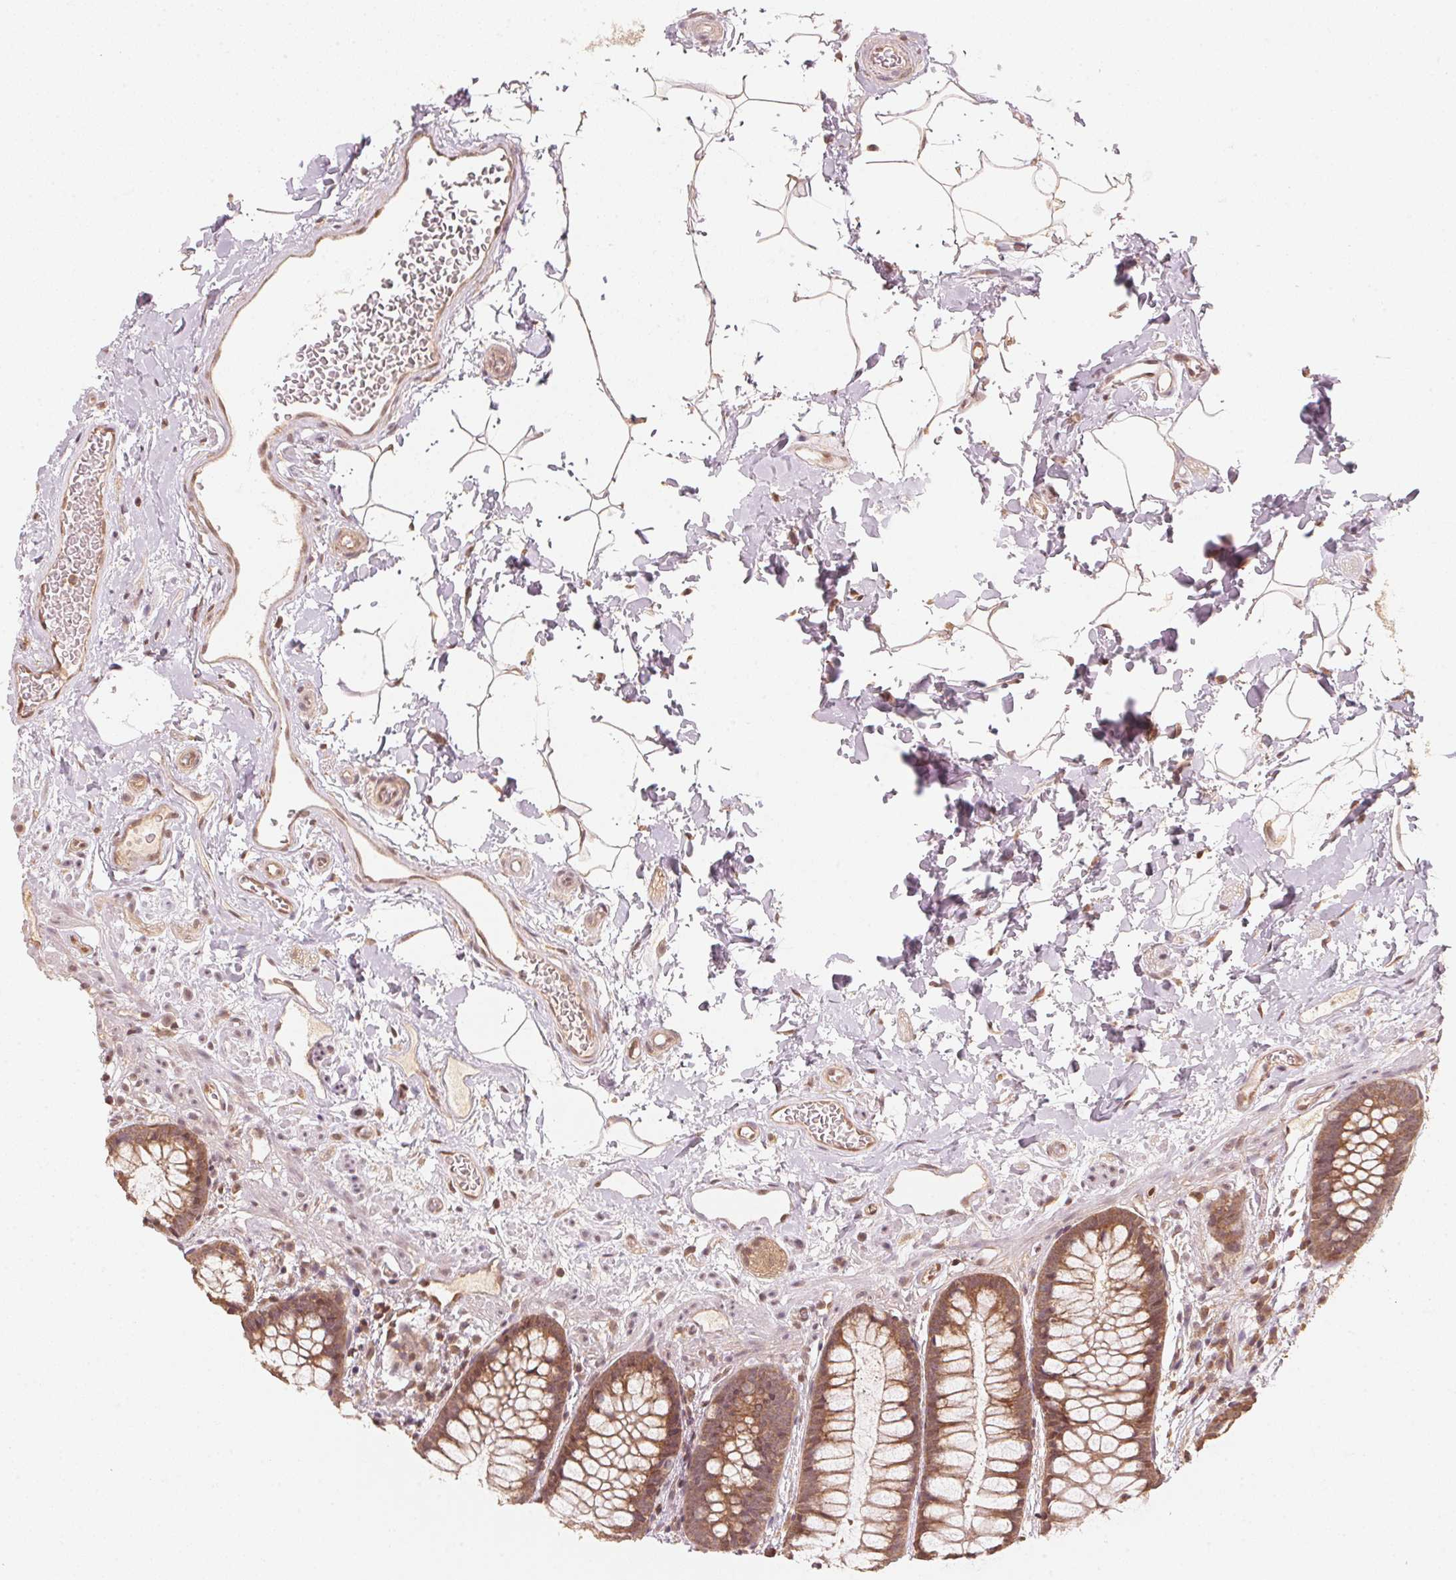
{"staining": {"intensity": "moderate", "quantity": ">75%", "location": "cytoplasmic/membranous,nuclear"}, "tissue": "rectum", "cell_type": "Glandular cells", "image_type": "normal", "snomed": [{"axis": "morphology", "description": "Normal tissue, NOS"}, {"axis": "topography", "description": "Rectum"}], "caption": "A high-resolution photomicrograph shows IHC staining of unremarkable rectum, which displays moderate cytoplasmic/membranous,nuclear expression in about >75% of glandular cells.", "gene": "C2orf73", "patient": {"sex": "female", "age": 62}}